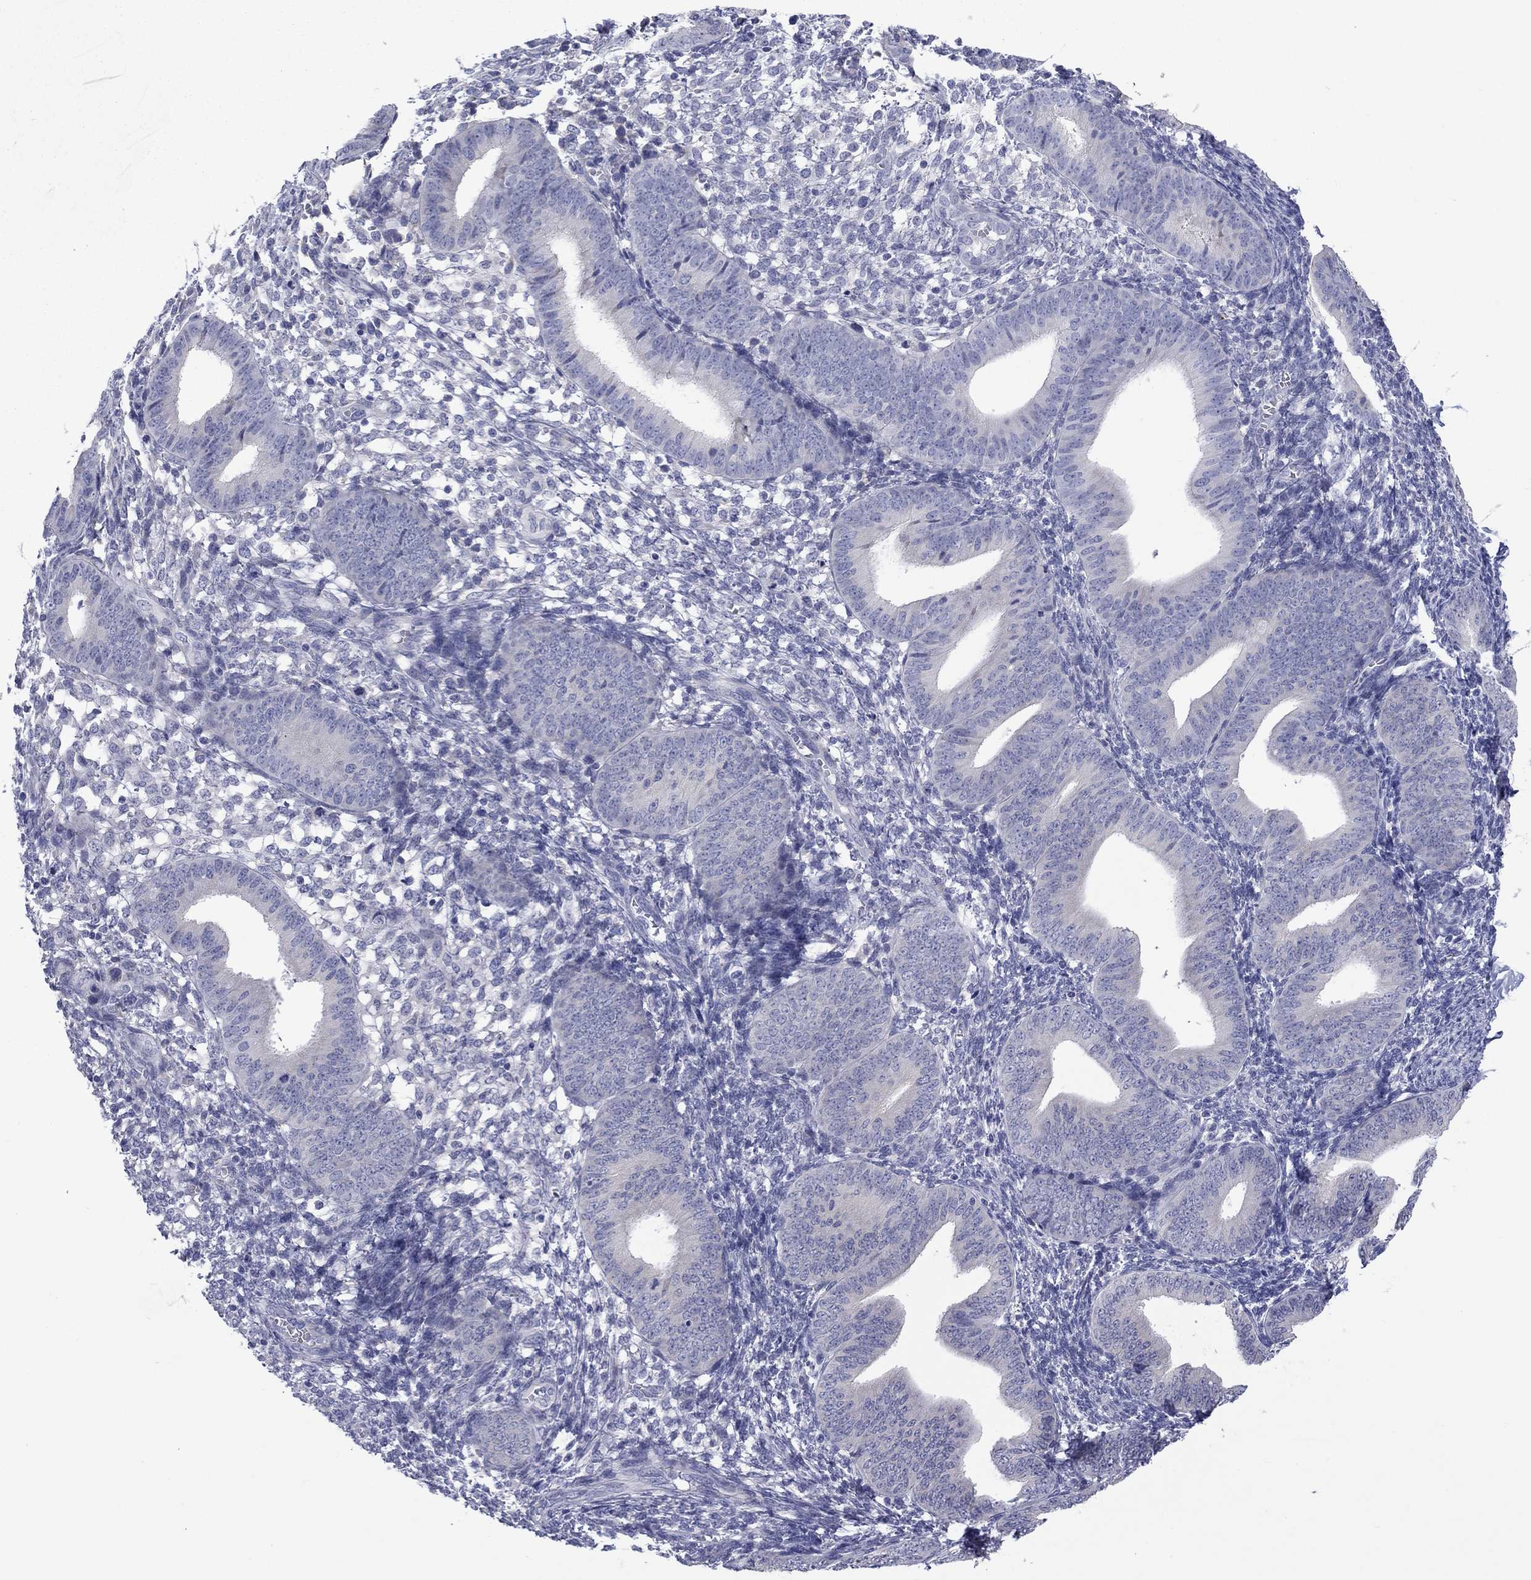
{"staining": {"intensity": "negative", "quantity": "none", "location": "none"}, "tissue": "endometrium", "cell_type": "Cells in endometrial stroma", "image_type": "normal", "snomed": [{"axis": "morphology", "description": "Normal tissue, NOS"}, {"axis": "topography", "description": "Endometrium"}], "caption": "High magnification brightfield microscopy of benign endometrium stained with DAB (brown) and counterstained with hematoxylin (blue): cells in endometrial stroma show no significant expression.", "gene": "TMPRSS11A", "patient": {"sex": "female", "age": 39}}